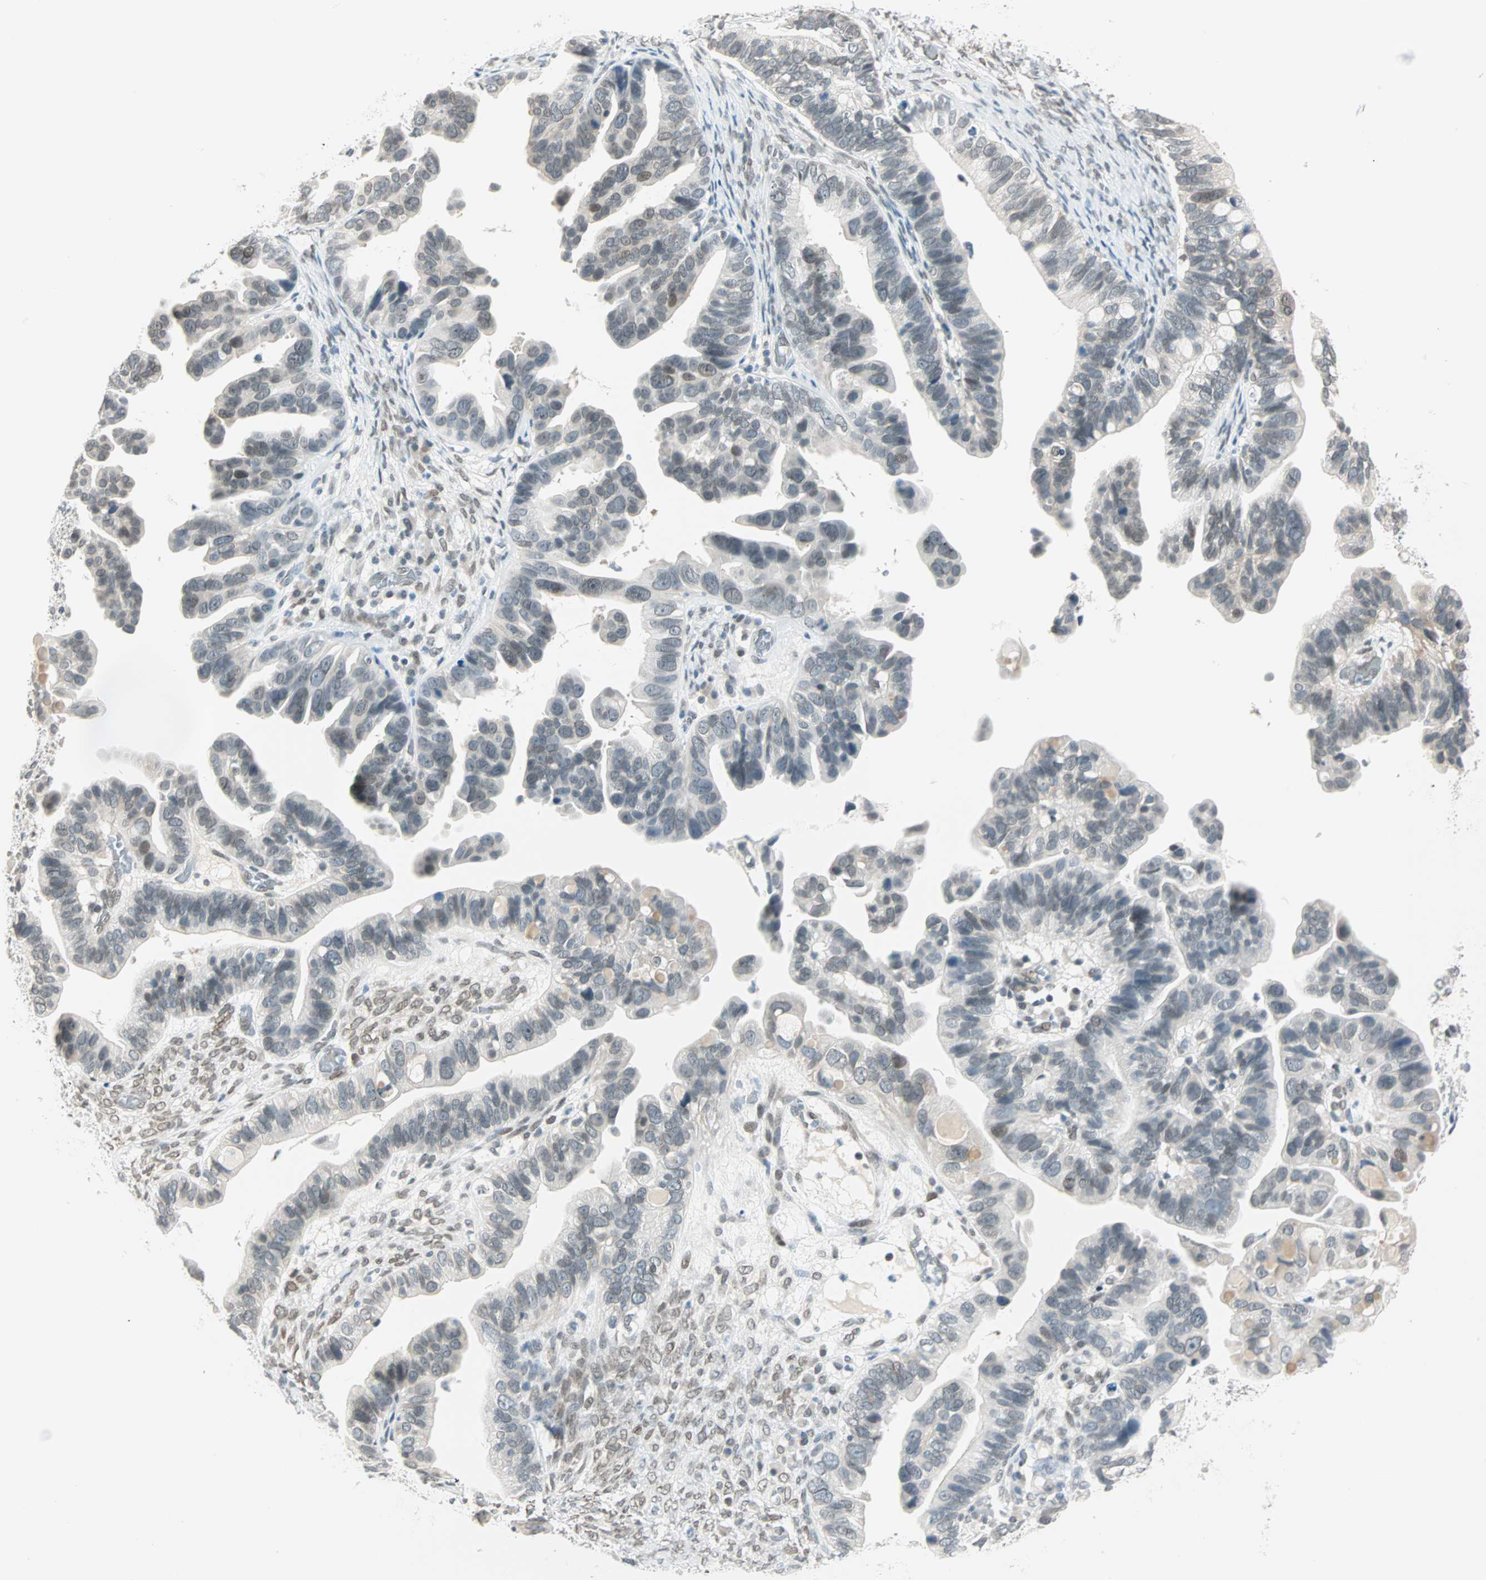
{"staining": {"intensity": "weak", "quantity": "<25%", "location": "nuclear"}, "tissue": "ovarian cancer", "cell_type": "Tumor cells", "image_type": "cancer", "snomed": [{"axis": "morphology", "description": "Cystadenocarcinoma, serous, NOS"}, {"axis": "topography", "description": "Ovary"}], "caption": "Immunohistochemistry of human ovarian serous cystadenocarcinoma exhibits no expression in tumor cells. (DAB (3,3'-diaminobenzidine) IHC visualized using brightfield microscopy, high magnification).", "gene": "BCAN", "patient": {"sex": "female", "age": 56}}